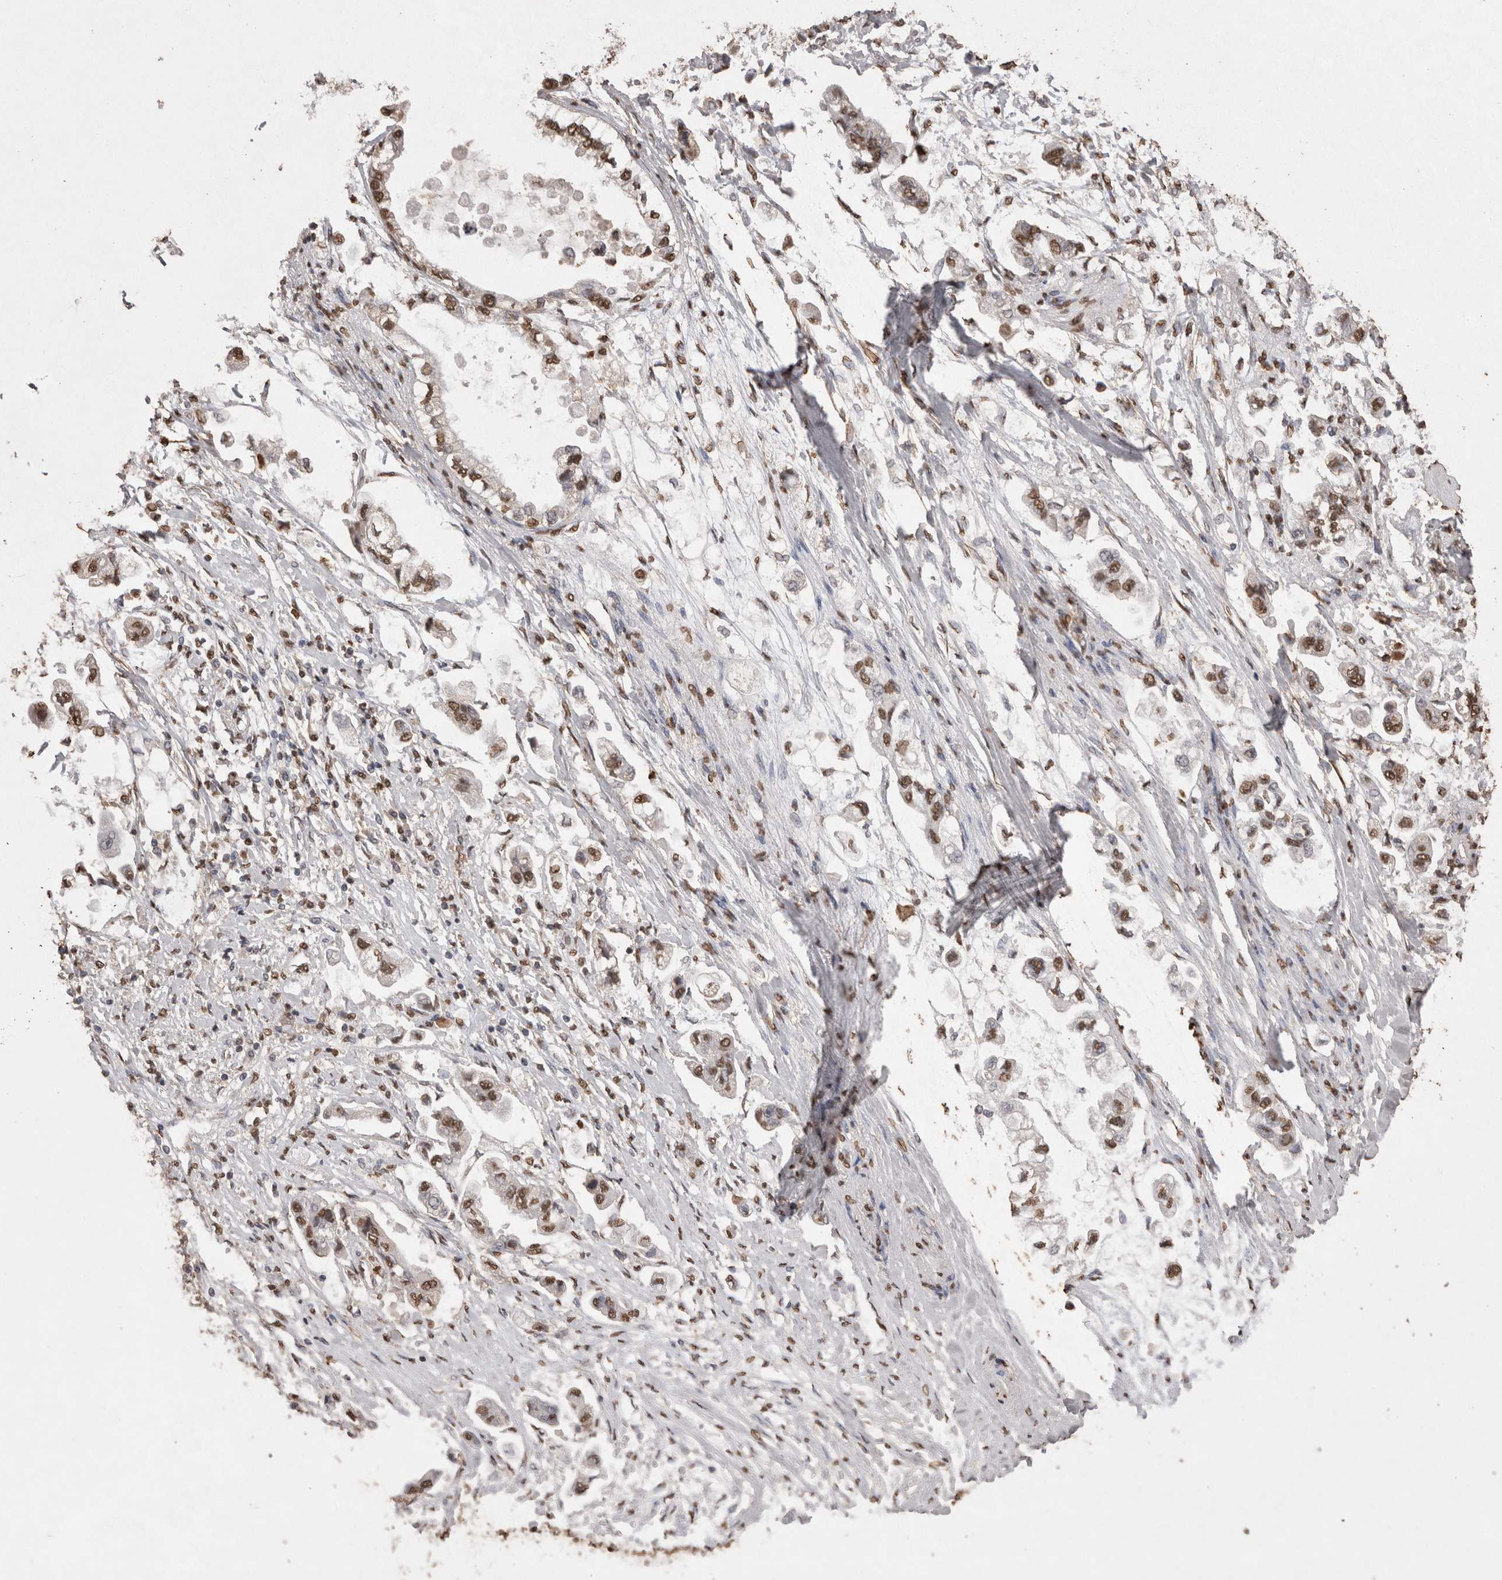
{"staining": {"intensity": "moderate", "quantity": ">75%", "location": "nuclear"}, "tissue": "stomach cancer", "cell_type": "Tumor cells", "image_type": "cancer", "snomed": [{"axis": "morphology", "description": "Adenocarcinoma, NOS"}, {"axis": "topography", "description": "Stomach"}], "caption": "Human stomach cancer (adenocarcinoma) stained for a protein (brown) exhibits moderate nuclear positive positivity in approximately >75% of tumor cells.", "gene": "POU5F1", "patient": {"sex": "male", "age": 62}}